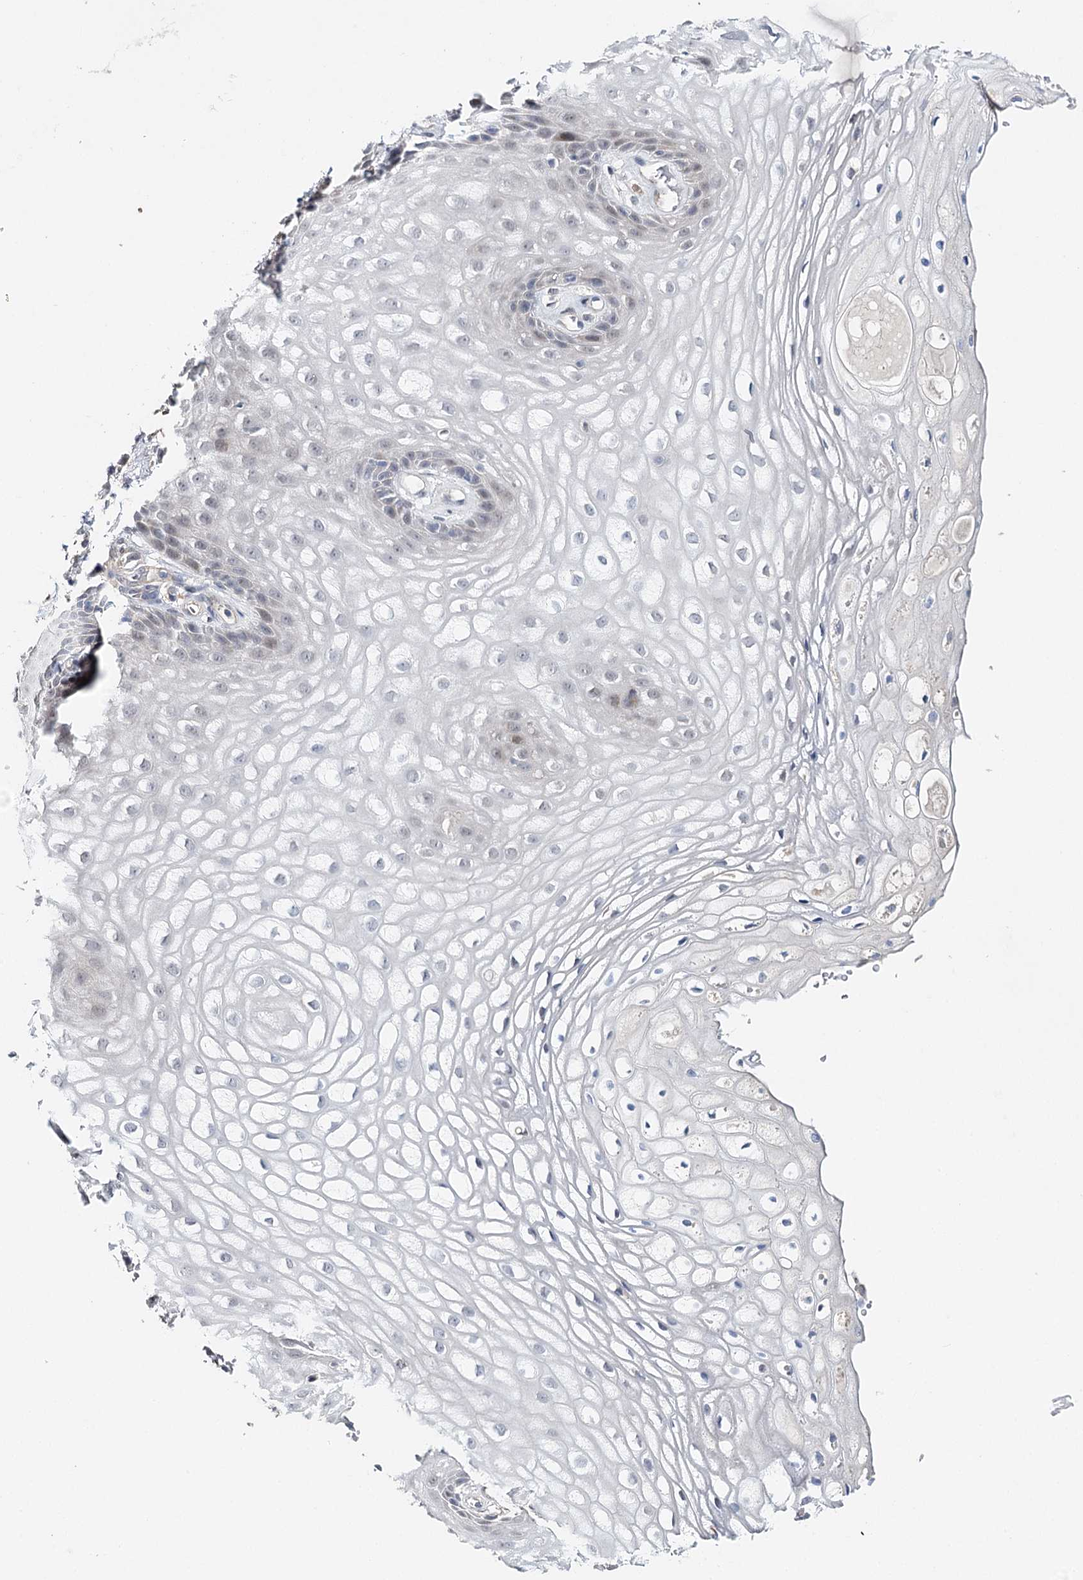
{"staining": {"intensity": "negative", "quantity": "none", "location": "none"}, "tissue": "vagina", "cell_type": "Squamous epithelial cells", "image_type": "normal", "snomed": [{"axis": "morphology", "description": "Normal tissue, NOS"}, {"axis": "topography", "description": "Vagina"}], "caption": "The immunohistochemistry (IHC) image has no significant staining in squamous epithelial cells of vagina. (DAB (3,3'-diaminobenzidine) immunohistochemistry with hematoxylin counter stain).", "gene": "CFAP46", "patient": {"sex": "female", "age": 60}}